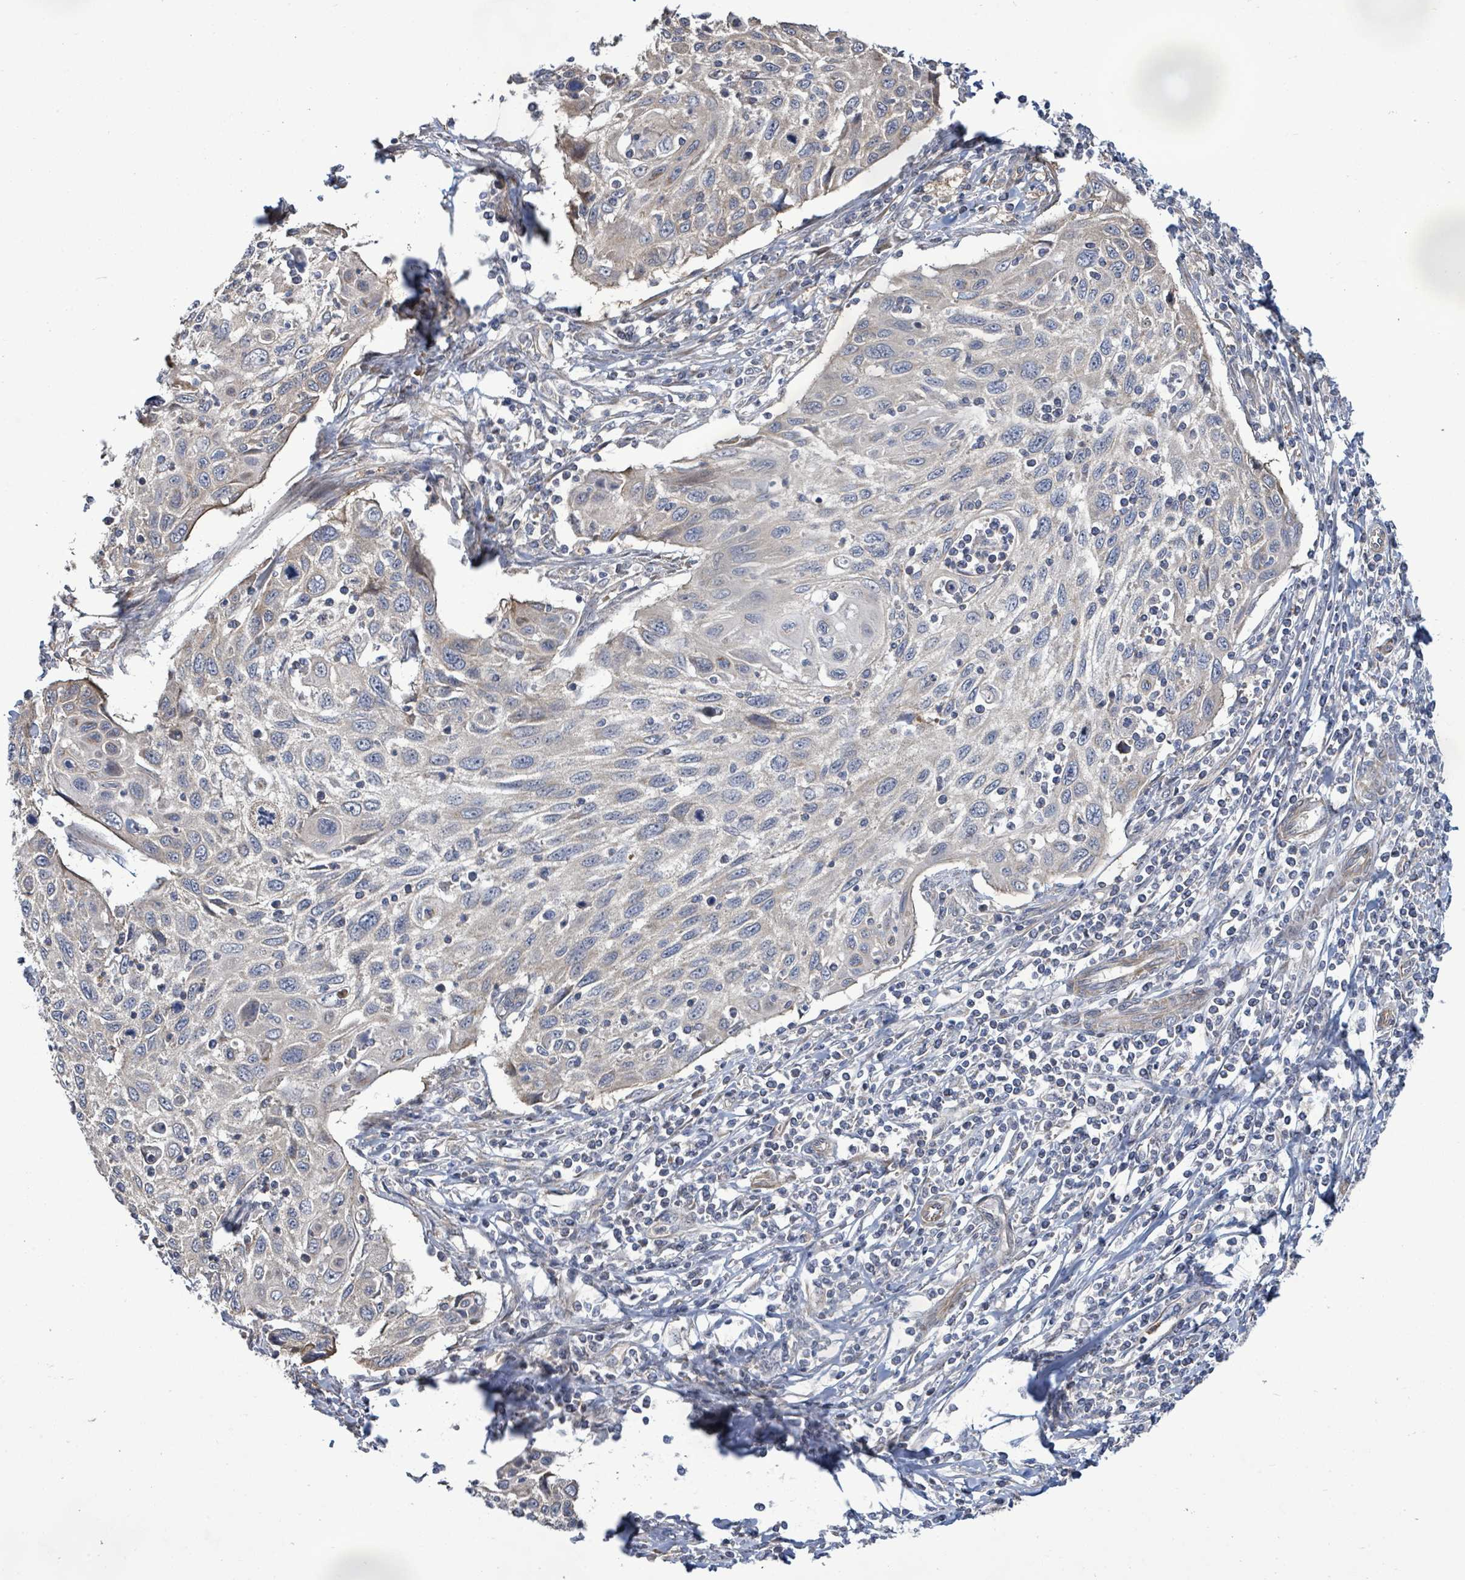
{"staining": {"intensity": "moderate", "quantity": "<25%", "location": "cytoplasmic/membranous"}, "tissue": "cervical cancer", "cell_type": "Tumor cells", "image_type": "cancer", "snomed": [{"axis": "morphology", "description": "Squamous cell carcinoma, NOS"}, {"axis": "topography", "description": "Cervix"}], "caption": "A brown stain shows moderate cytoplasmic/membranous positivity of a protein in human squamous cell carcinoma (cervical) tumor cells.", "gene": "KBTBD11", "patient": {"sex": "female", "age": 70}}